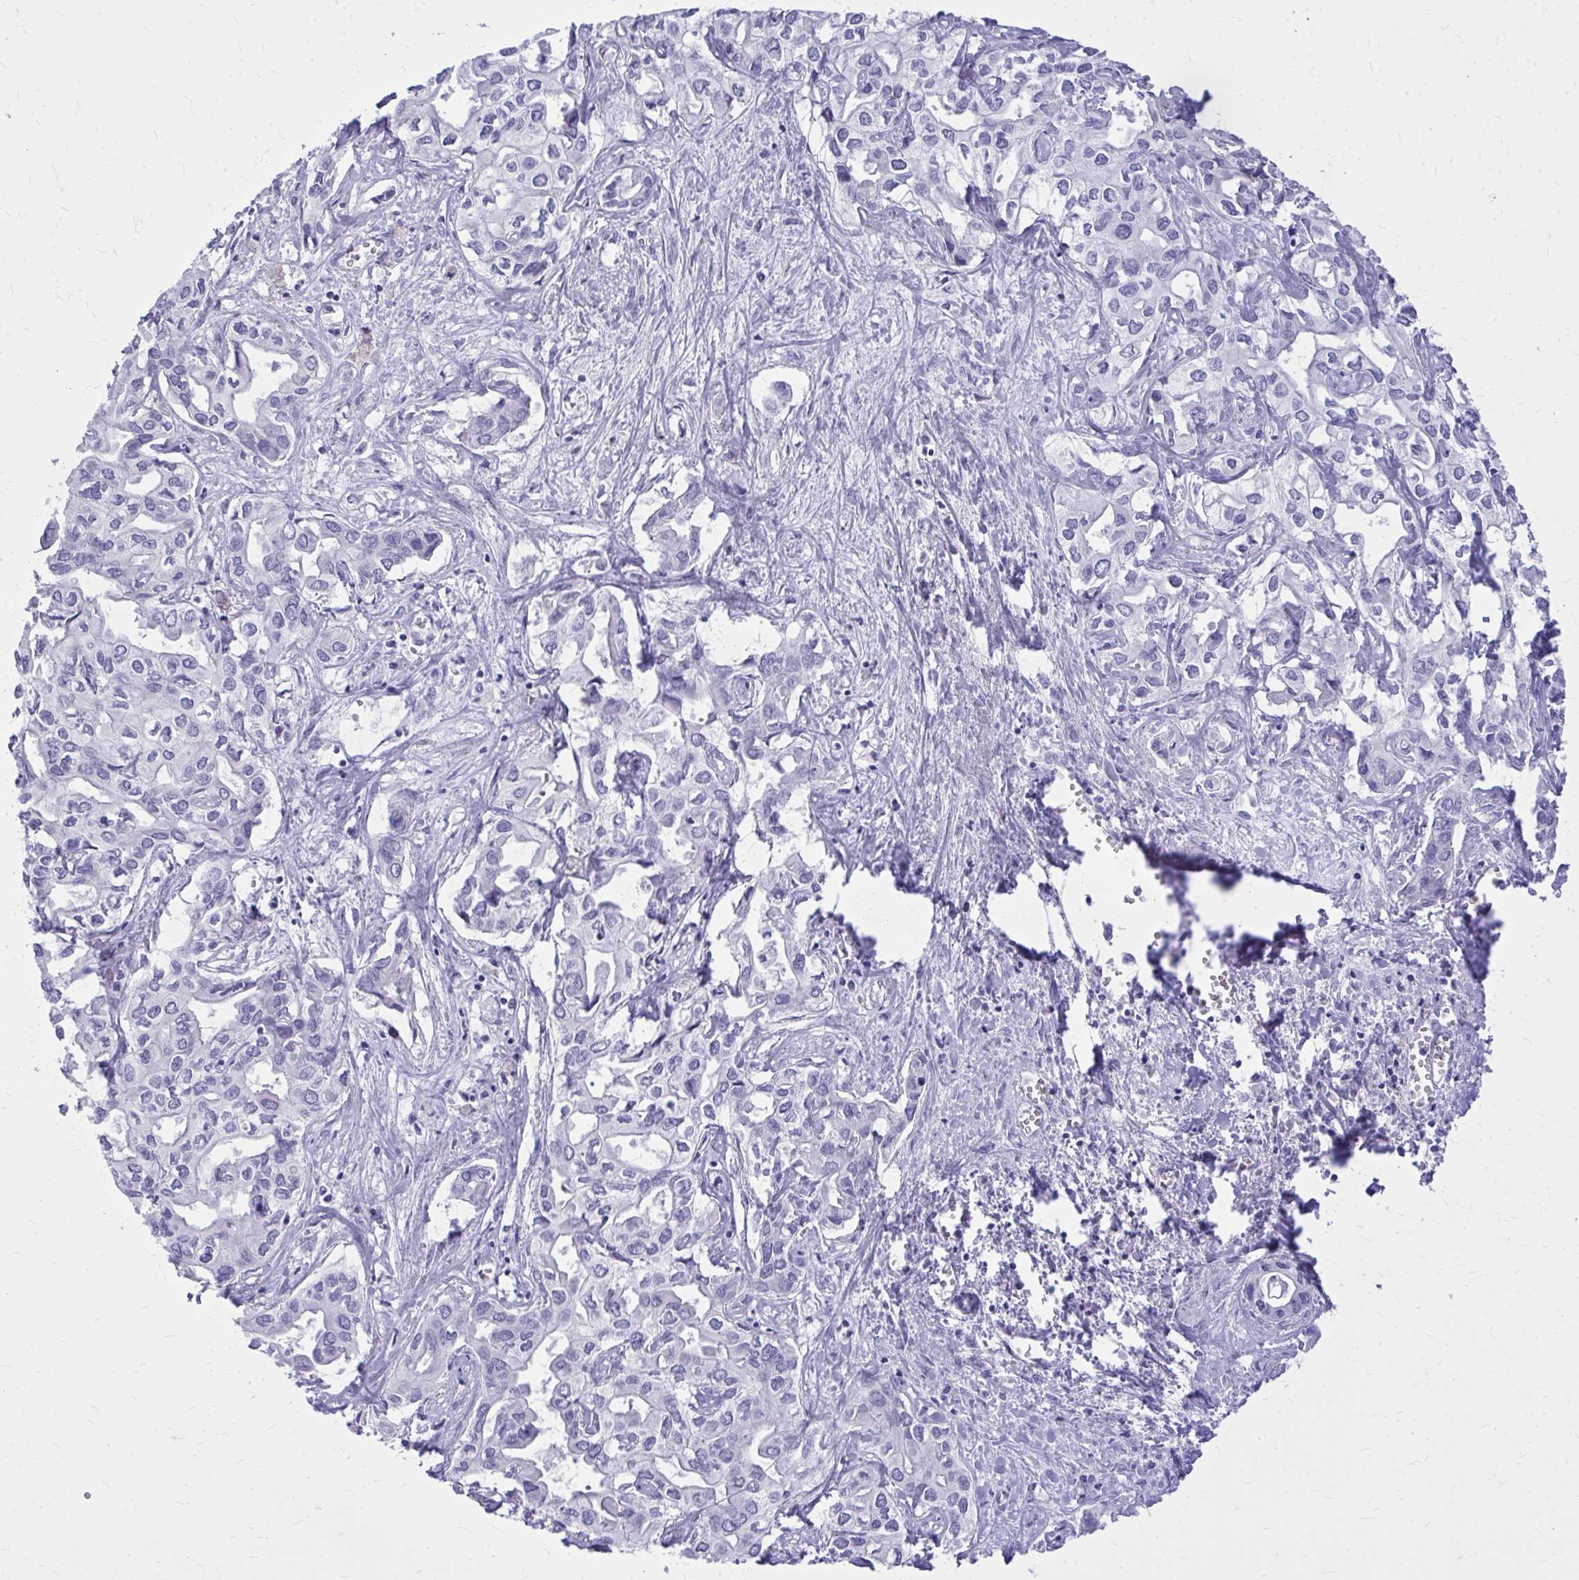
{"staining": {"intensity": "negative", "quantity": "none", "location": "none"}, "tissue": "liver cancer", "cell_type": "Tumor cells", "image_type": "cancer", "snomed": [{"axis": "morphology", "description": "Cholangiocarcinoma"}, {"axis": "topography", "description": "Liver"}], "caption": "Immunohistochemistry micrograph of neoplastic tissue: liver cholangiocarcinoma stained with DAB (3,3'-diaminobenzidine) displays no significant protein positivity in tumor cells. Nuclei are stained in blue.", "gene": "BCL6B", "patient": {"sex": "female", "age": 64}}